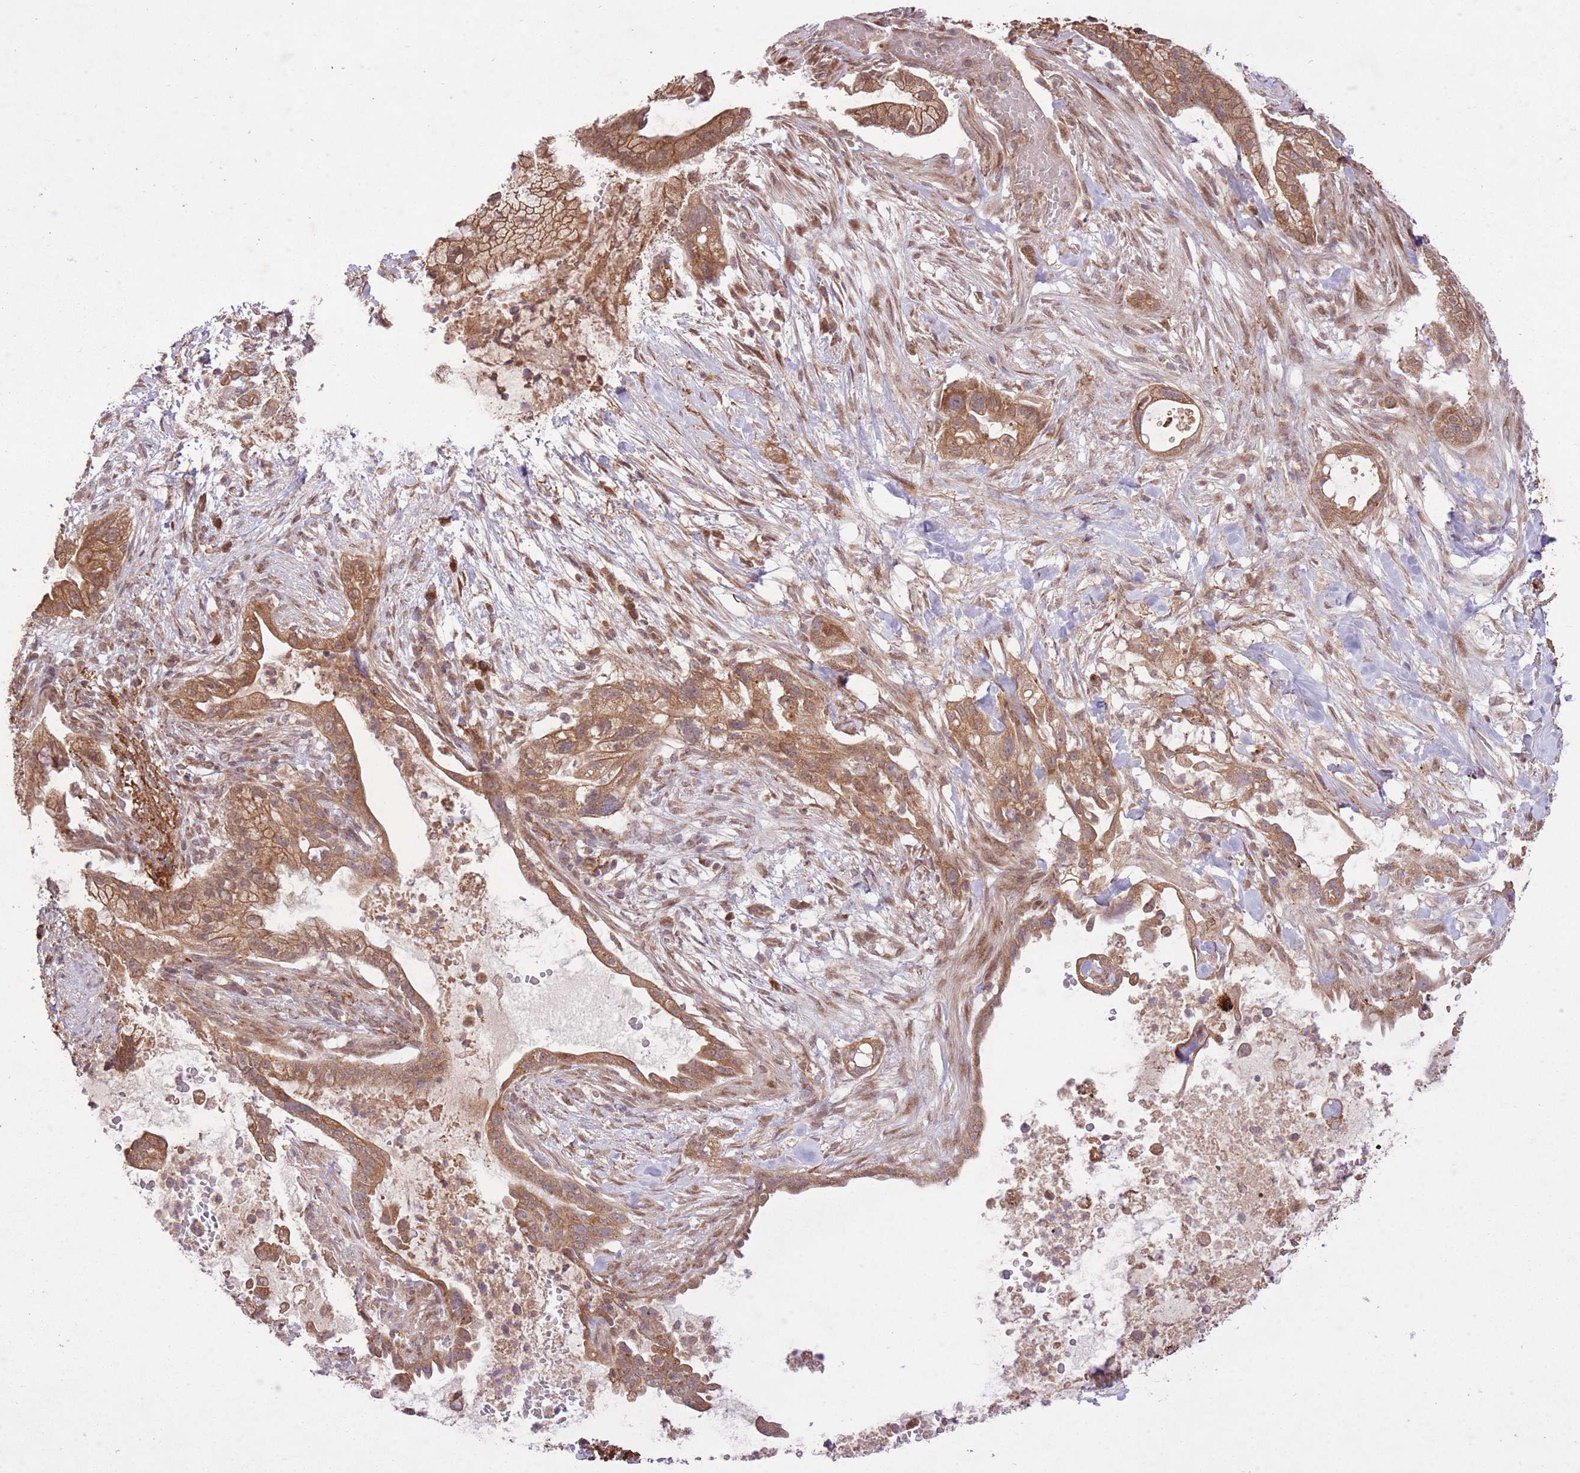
{"staining": {"intensity": "moderate", "quantity": ">75%", "location": "cytoplasmic/membranous"}, "tissue": "pancreatic cancer", "cell_type": "Tumor cells", "image_type": "cancer", "snomed": [{"axis": "morphology", "description": "Adenocarcinoma, NOS"}, {"axis": "topography", "description": "Pancreas"}], "caption": "IHC image of neoplastic tissue: pancreatic cancer stained using immunohistochemistry reveals medium levels of moderate protein expression localized specifically in the cytoplasmic/membranous of tumor cells, appearing as a cytoplasmic/membranous brown color.", "gene": "ZNF391", "patient": {"sex": "male", "age": 44}}